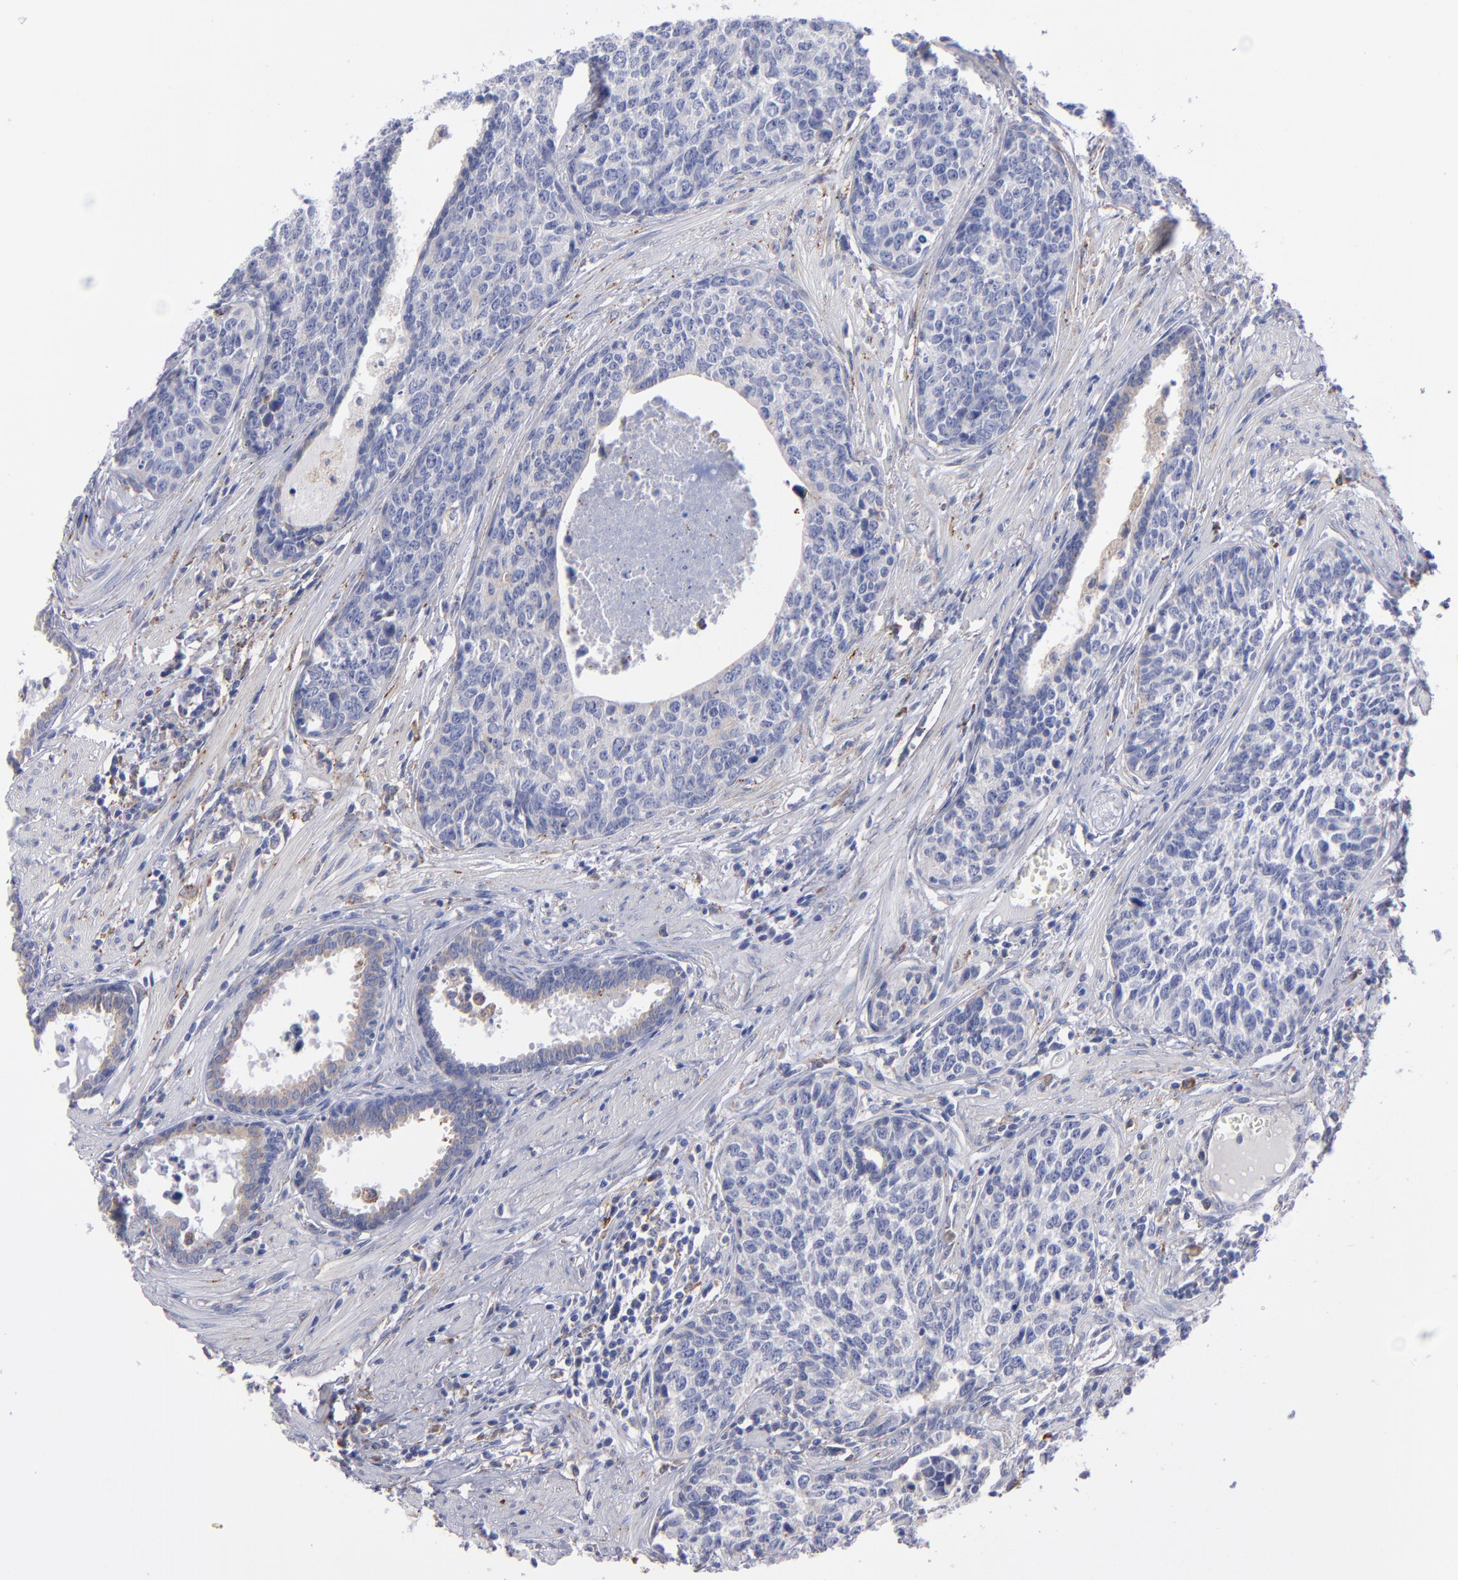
{"staining": {"intensity": "negative", "quantity": "none", "location": "none"}, "tissue": "urothelial cancer", "cell_type": "Tumor cells", "image_type": "cancer", "snomed": [{"axis": "morphology", "description": "Urothelial carcinoma, High grade"}, {"axis": "topography", "description": "Urinary bladder"}], "caption": "IHC of urothelial cancer shows no positivity in tumor cells.", "gene": "MFGE8", "patient": {"sex": "male", "age": 81}}